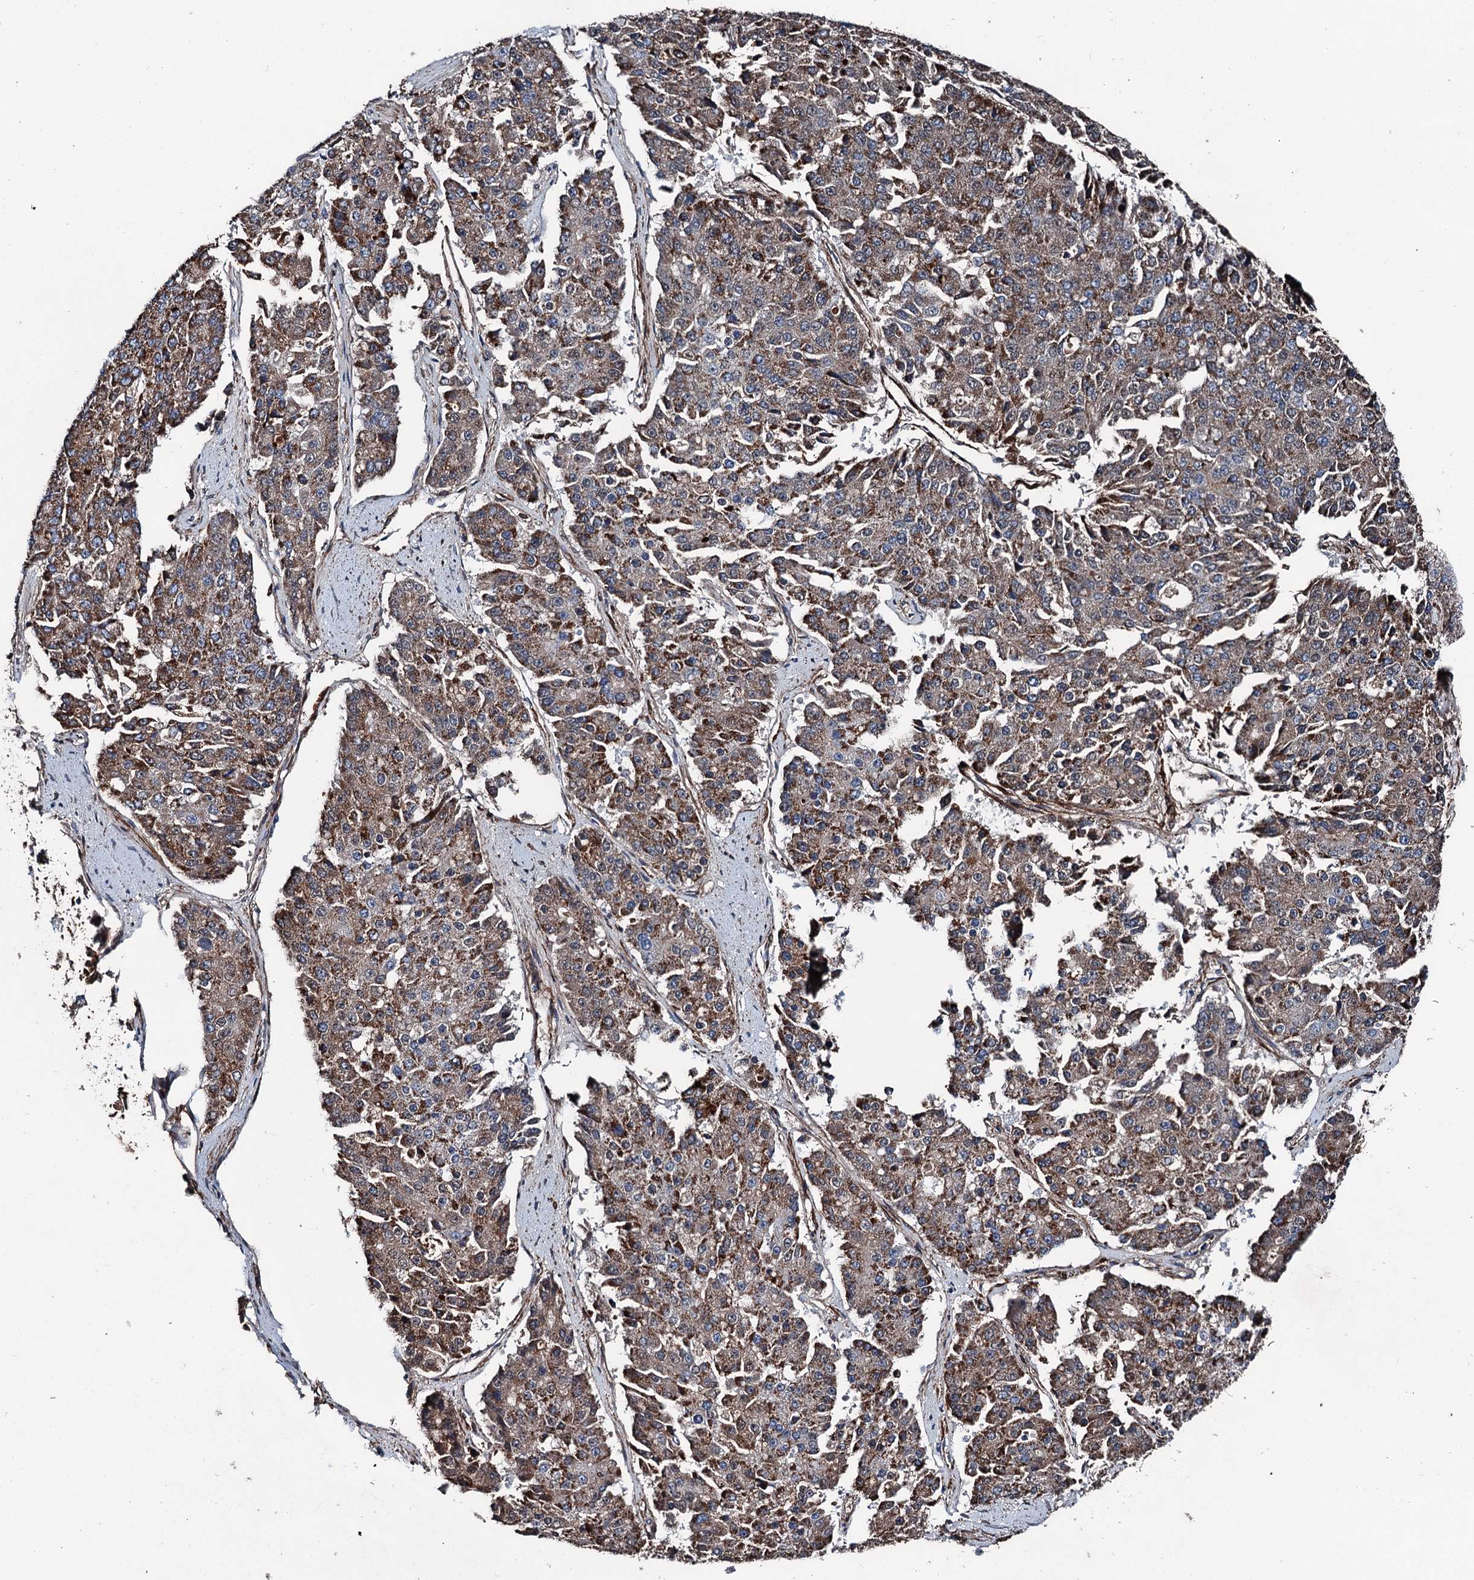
{"staining": {"intensity": "moderate", "quantity": ">75%", "location": "cytoplasmic/membranous"}, "tissue": "pancreatic cancer", "cell_type": "Tumor cells", "image_type": "cancer", "snomed": [{"axis": "morphology", "description": "Adenocarcinoma, NOS"}, {"axis": "topography", "description": "Pancreas"}], "caption": "Pancreatic adenocarcinoma stained with DAB IHC demonstrates medium levels of moderate cytoplasmic/membranous expression in approximately >75% of tumor cells.", "gene": "DDIAS", "patient": {"sex": "male", "age": 50}}